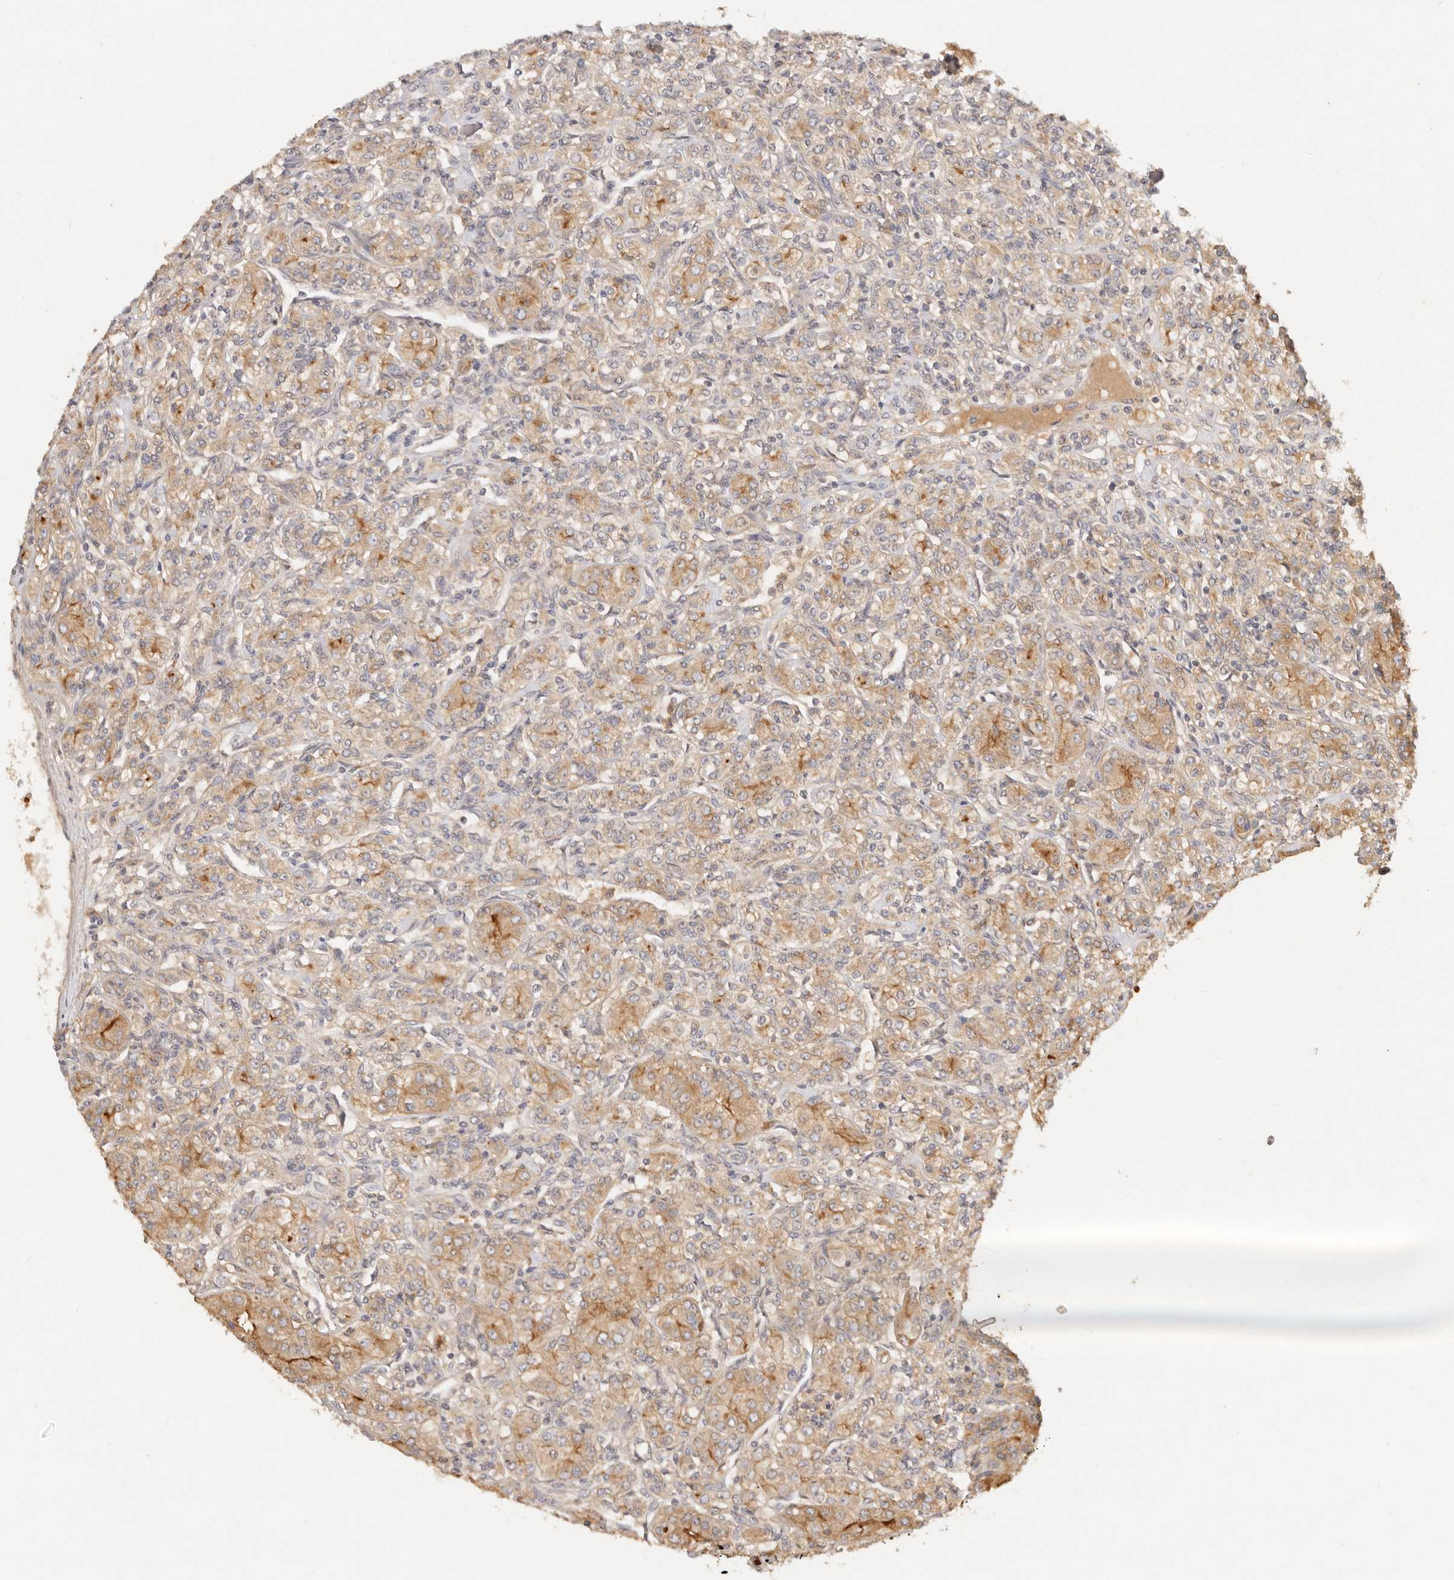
{"staining": {"intensity": "moderate", "quantity": "25%-75%", "location": "cytoplasmic/membranous"}, "tissue": "renal cancer", "cell_type": "Tumor cells", "image_type": "cancer", "snomed": [{"axis": "morphology", "description": "Adenocarcinoma, NOS"}, {"axis": "topography", "description": "Kidney"}], "caption": "Human renal cancer stained with a protein marker shows moderate staining in tumor cells.", "gene": "FREM2", "patient": {"sex": "male", "age": 77}}